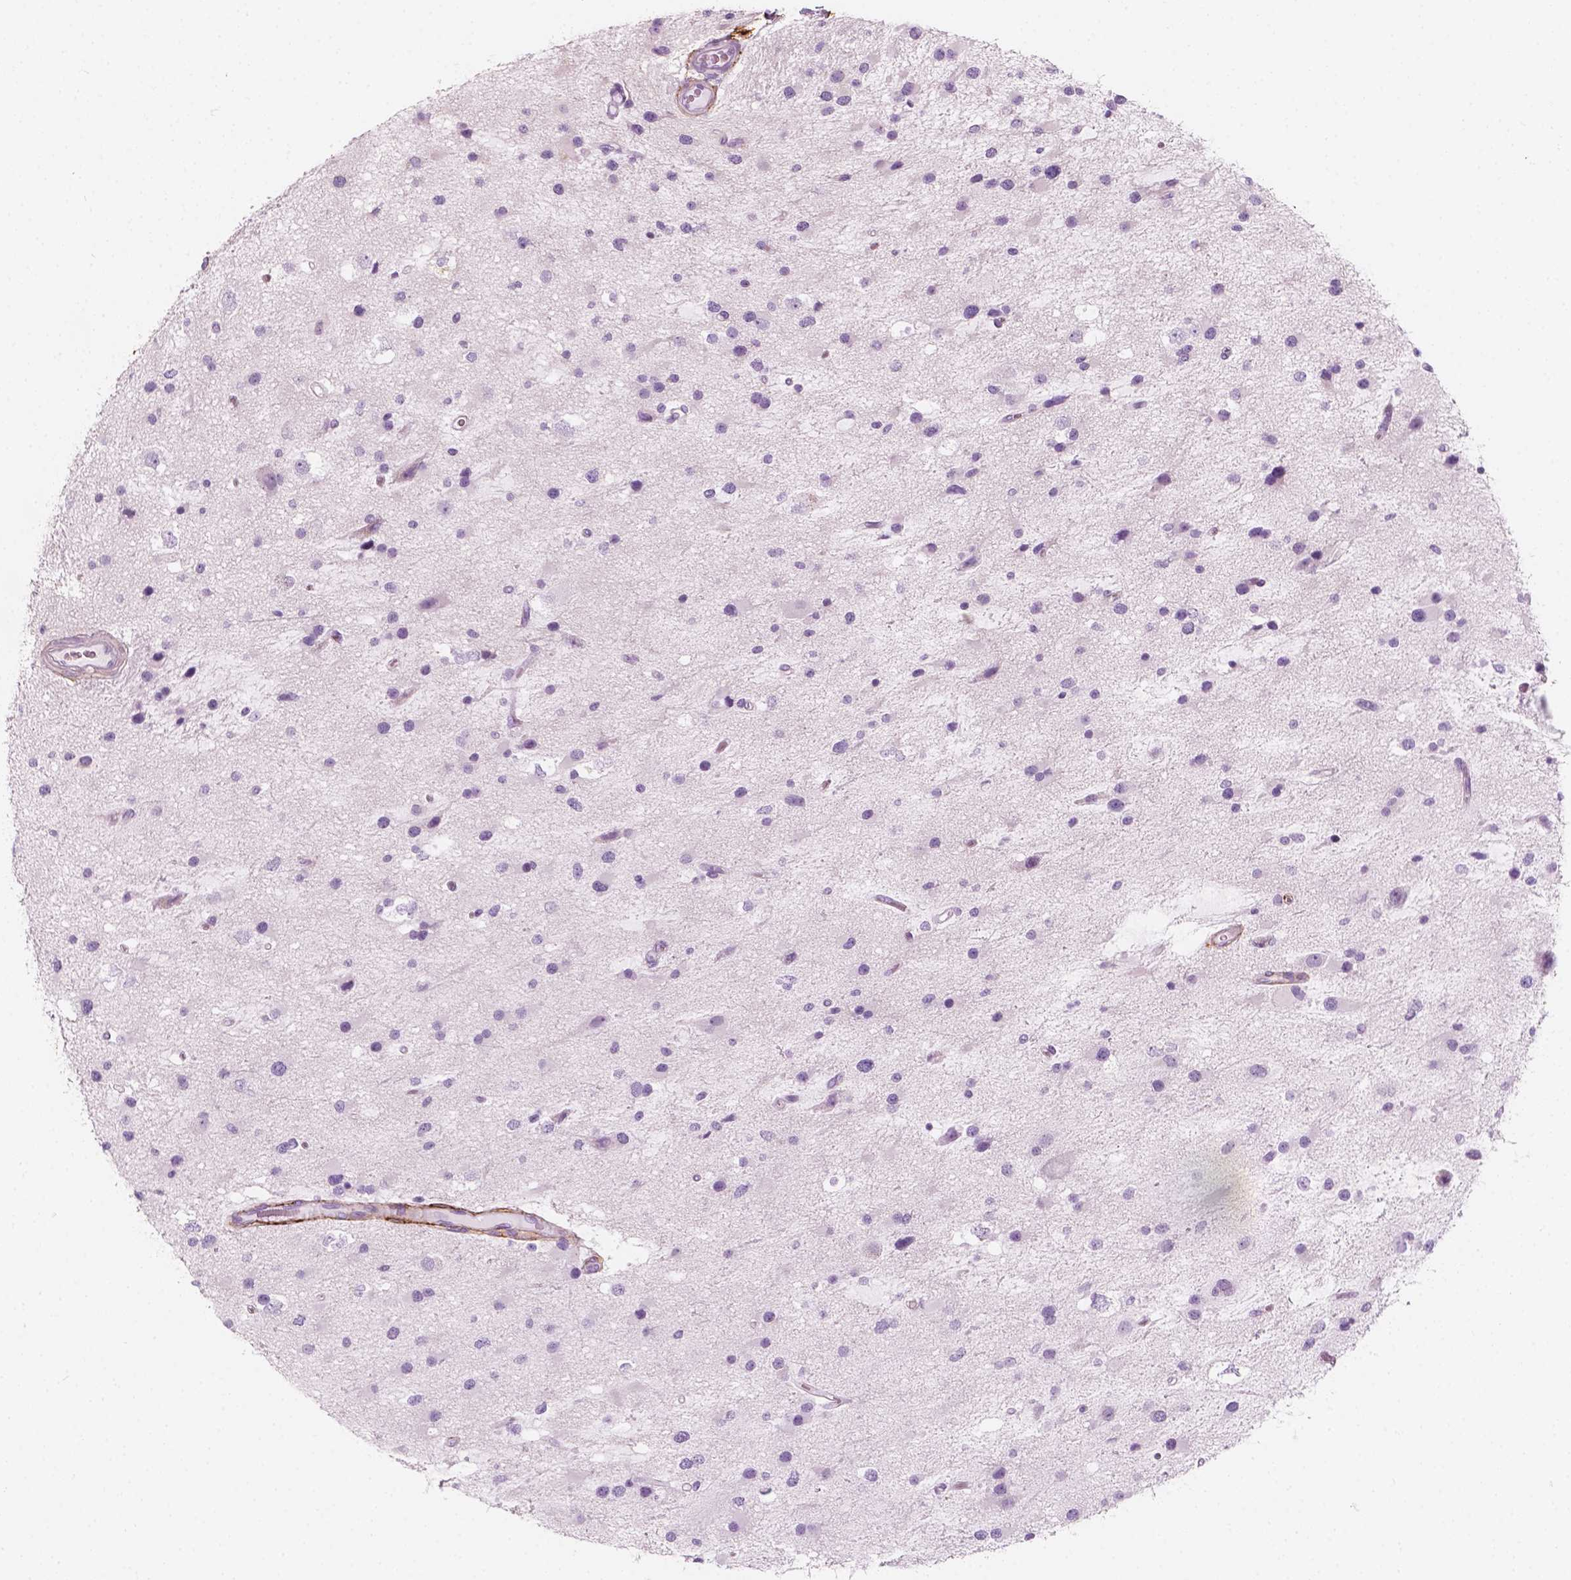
{"staining": {"intensity": "negative", "quantity": "none", "location": "none"}, "tissue": "glioma", "cell_type": "Tumor cells", "image_type": "cancer", "snomed": [{"axis": "morphology", "description": "Glioma, malignant, Low grade"}, {"axis": "topography", "description": "Brain"}], "caption": "DAB immunohistochemical staining of glioma exhibits no significant staining in tumor cells.", "gene": "CES1", "patient": {"sex": "female", "age": 32}}